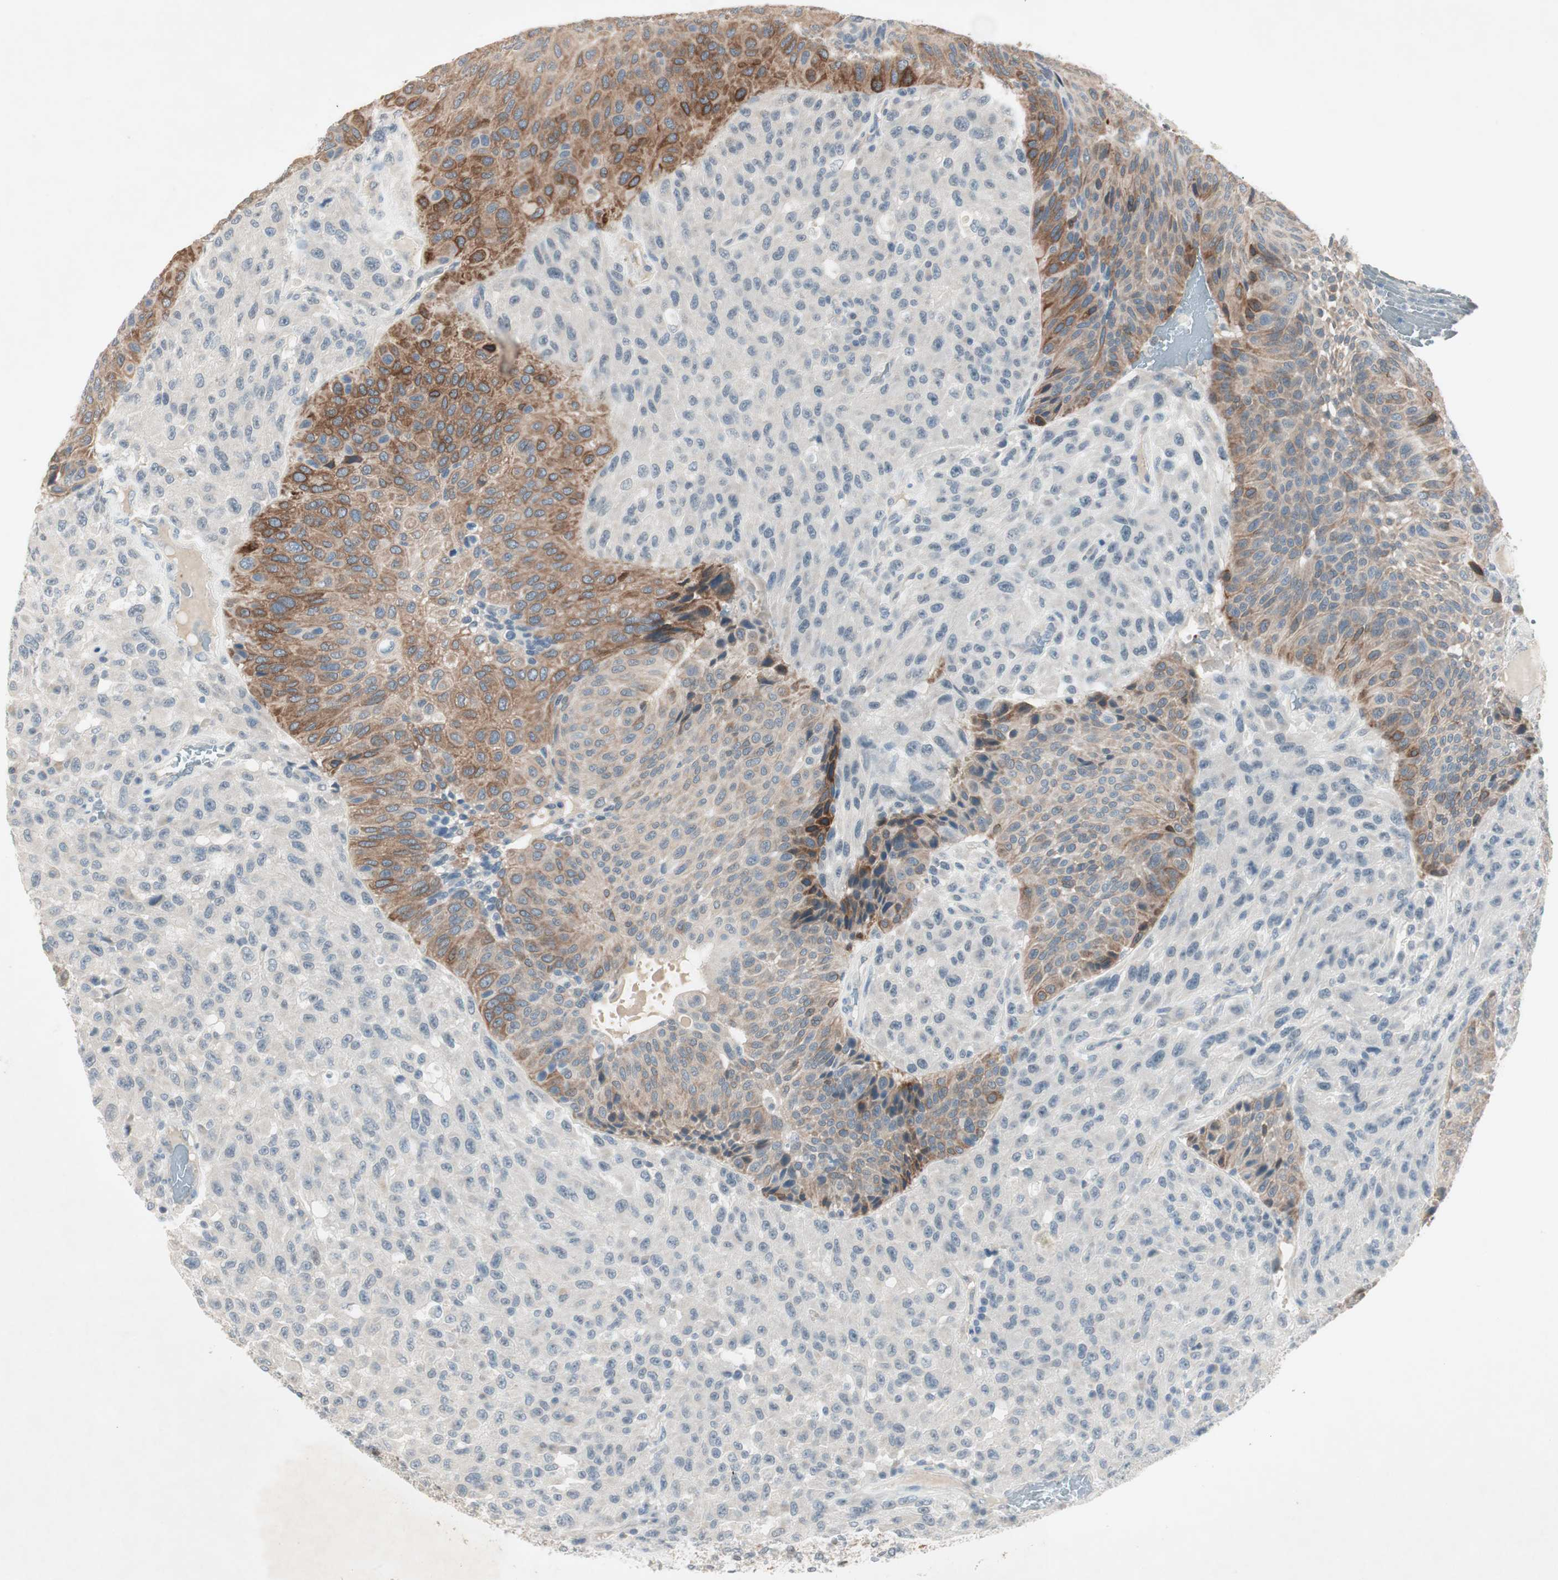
{"staining": {"intensity": "strong", "quantity": "<25%", "location": "cytoplasmic/membranous"}, "tissue": "urothelial cancer", "cell_type": "Tumor cells", "image_type": "cancer", "snomed": [{"axis": "morphology", "description": "Urothelial carcinoma, High grade"}, {"axis": "topography", "description": "Urinary bladder"}], "caption": "Urothelial cancer stained for a protein demonstrates strong cytoplasmic/membranous positivity in tumor cells.", "gene": "ITGB4", "patient": {"sex": "male", "age": 66}}